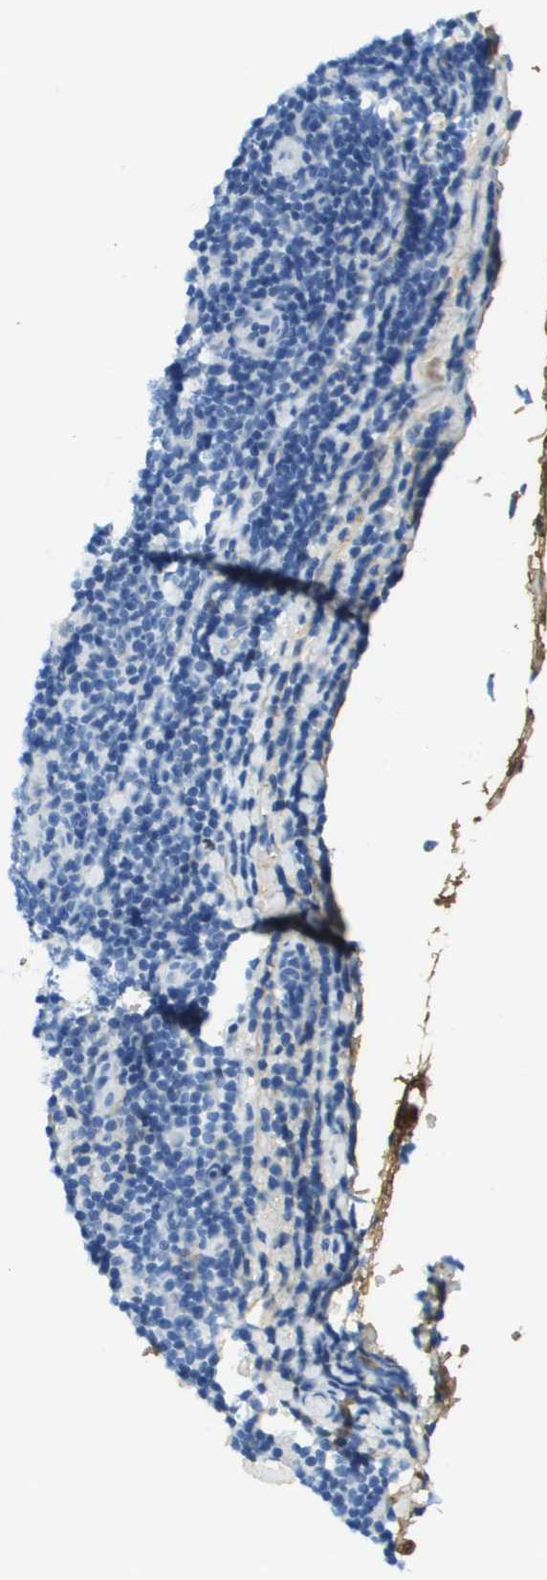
{"staining": {"intensity": "negative", "quantity": "none", "location": "none"}, "tissue": "lymphoma", "cell_type": "Tumor cells", "image_type": "cancer", "snomed": [{"axis": "morphology", "description": "Malignant lymphoma, non-Hodgkin's type, Low grade"}, {"axis": "topography", "description": "Lymph node"}], "caption": "An IHC image of low-grade malignant lymphoma, non-Hodgkin's type is shown. There is no staining in tumor cells of low-grade malignant lymphoma, non-Hodgkin's type. (DAB (3,3'-diaminobenzidine) immunohistochemistry (IHC) visualized using brightfield microscopy, high magnification).", "gene": "DCN", "patient": {"sex": "male", "age": 83}}